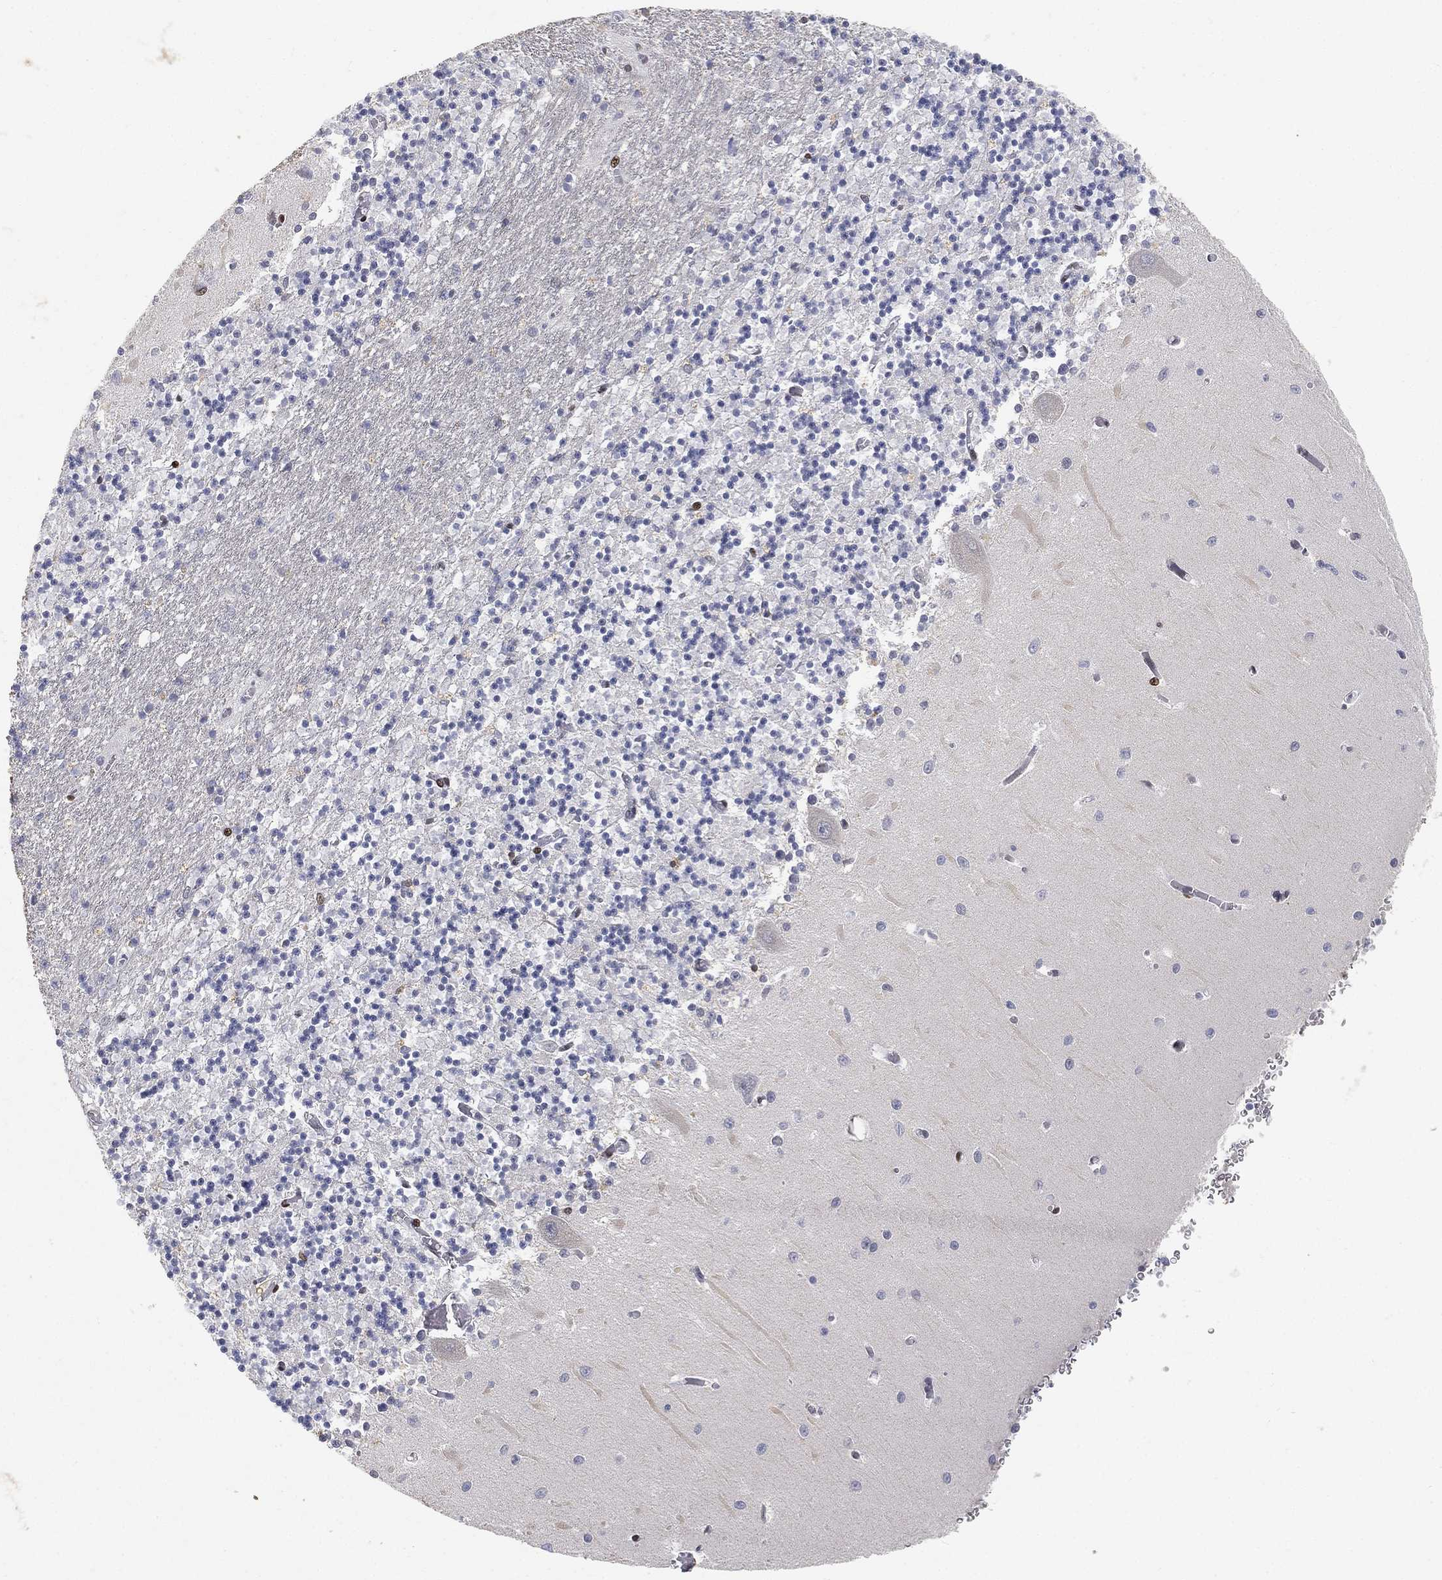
{"staining": {"intensity": "negative", "quantity": "none", "location": "none"}, "tissue": "cerebellum", "cell_type": "Cells in granular layer", "image_type": "normal", "snomed": [{"axis": "morphology", "description": "Normal tissue, NOS"}, {"axis": "topography", "description": "Cerebellum"}], "caption": "A photomicrograph of cerebellum stained for a protein demonstrates no brown staining in cells in granular layer.", "gene": "CRTC3", "patient": {"sex": "female", "age": 64}}